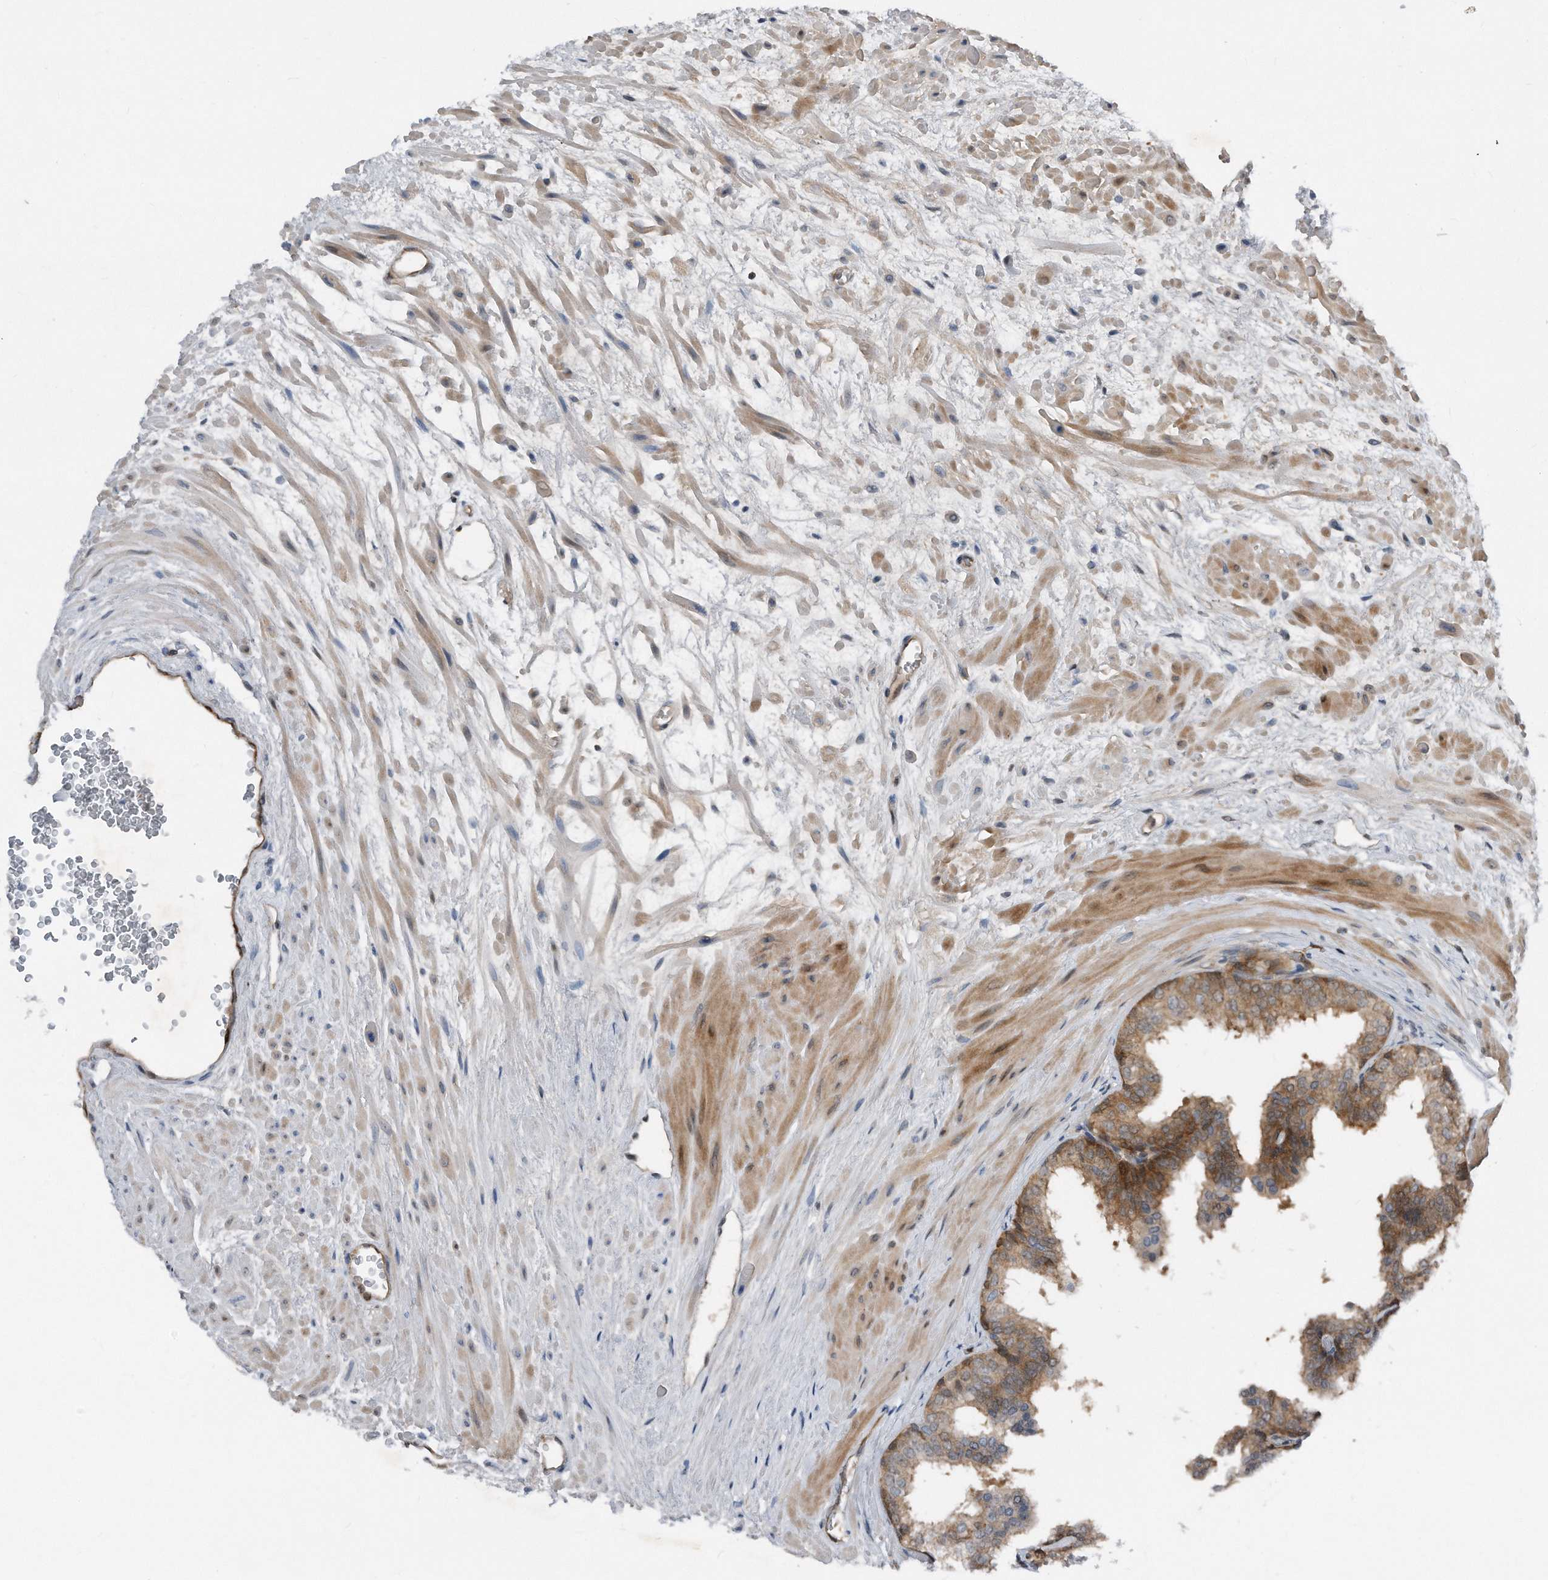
{"staining": {"intensity": "moderate", "quantity": "<25%", "location": "cytoplasmic/membranous"}, "tissue": "prostate", "cell_type": "Glandular cells", "image_type": "normal", "snomed": [{"axis": "morphology", "description": "Normal tissue, NOS"}, {"axis": "topography", "description": "Prostate"}], "caption": "Immunohistochemistry (IHC) (DAB) staining of unremarkable prostate exhibits moderate cytoplasmic/membranous protein positivity in about <25% of glandular cells.", "gene": "MAP2K6", "patient": {"sex": "male", "age": 48}}